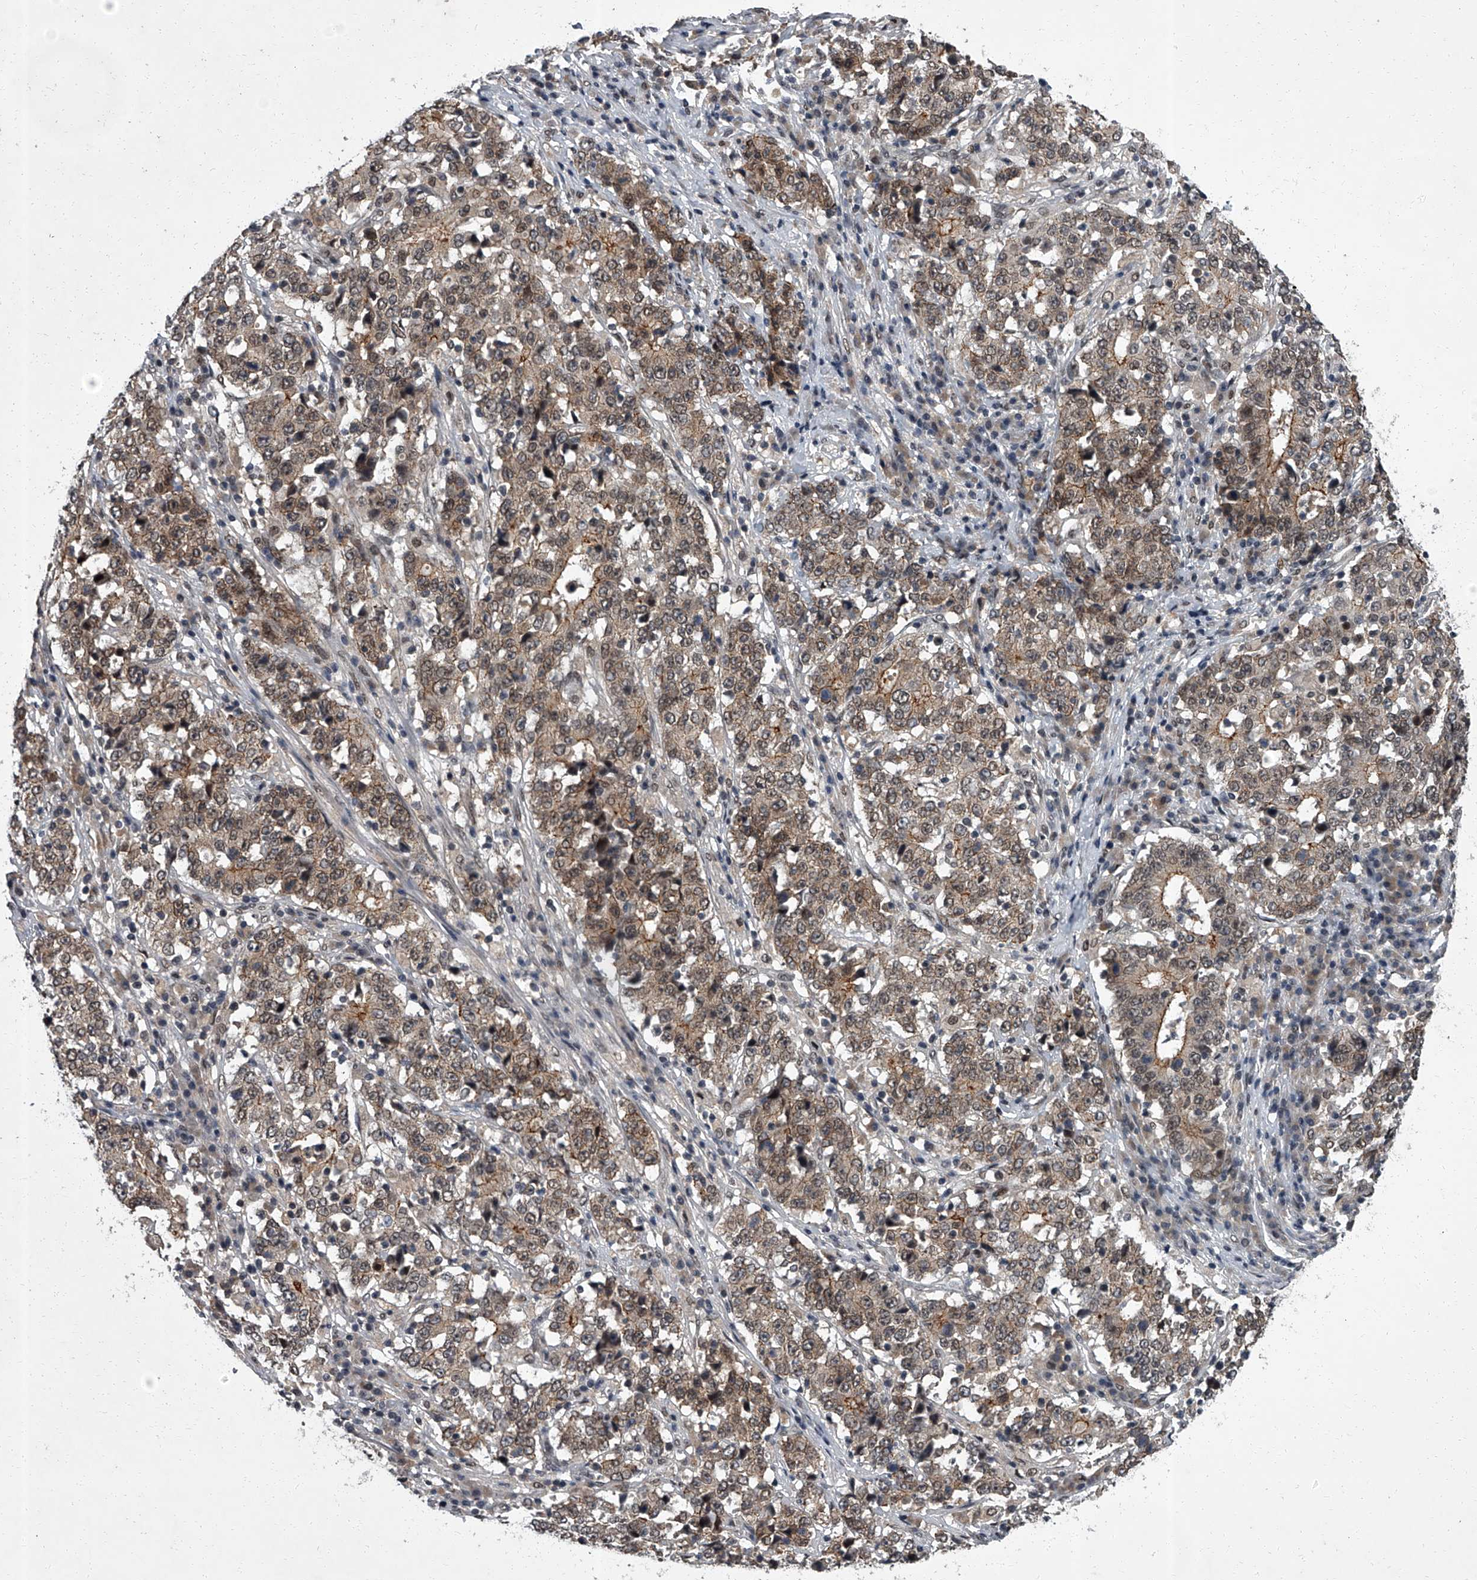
{"staining": {"intensity": "moderate", "quantity": ">75%", "location": "cytoplasmic/membranous,nuclear"}, "tissue": "stomach cancer", "cell_type": "Tumor cells", "image_type": "cancer", "snomed": [{"axis": "morphology", "description": "Adenocarcinoma, NOS"}, {"axis": "topography", "description": "Stomach"}], "caption": "A photomicrograph showing moderate cytoplasmic/membranous and nuclear expression in about >75% of tumor cells in adenocarcinoma (stomach), as visualized by brown immunohistochemical staining.", "gene": "ZNF518B", "patient": {"sex": "male", "age": 59}}